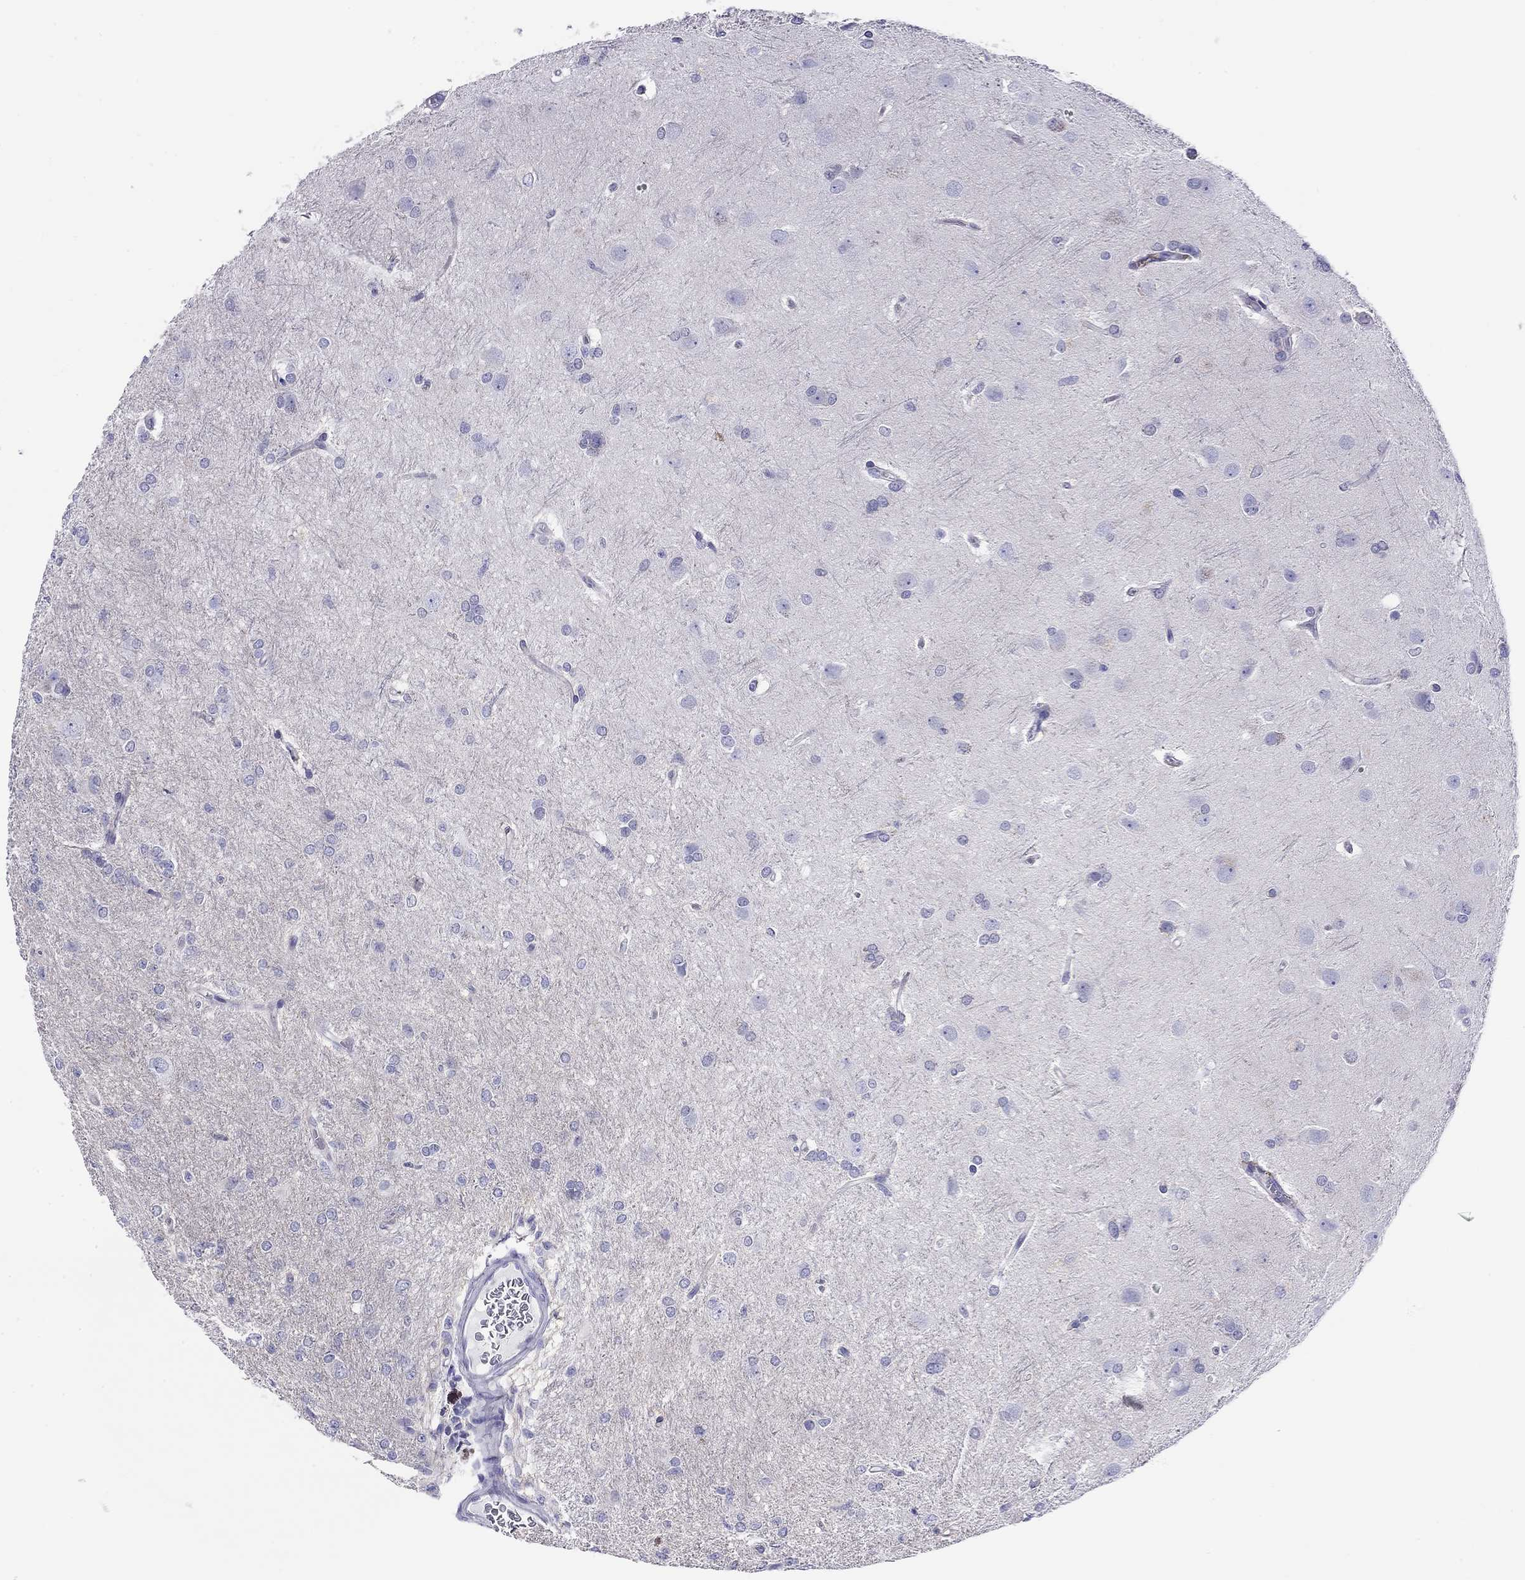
{"staining": {"intensity": "negative", "quantity": "none", "location": "none"}, "tissue": "glioma", "cell_type": "Tumor cells", "image_type": "cancer", "snomed": [{"axis": "morphology", "description": "Glioma, malignant, High grade"}, {"axis": "topography", "description": "Brain"}], "caption": "Immunohistochemistry (IHC) photomicrograph of malignant glioma (high-grade) stained for a protein (brown), which displays no staining in tumor cells. (DAB IHC visualized using brightfield microscopy, high magnification).", "gene": "SLC46A2", "patient": {"sex": "male", "age": 68}}